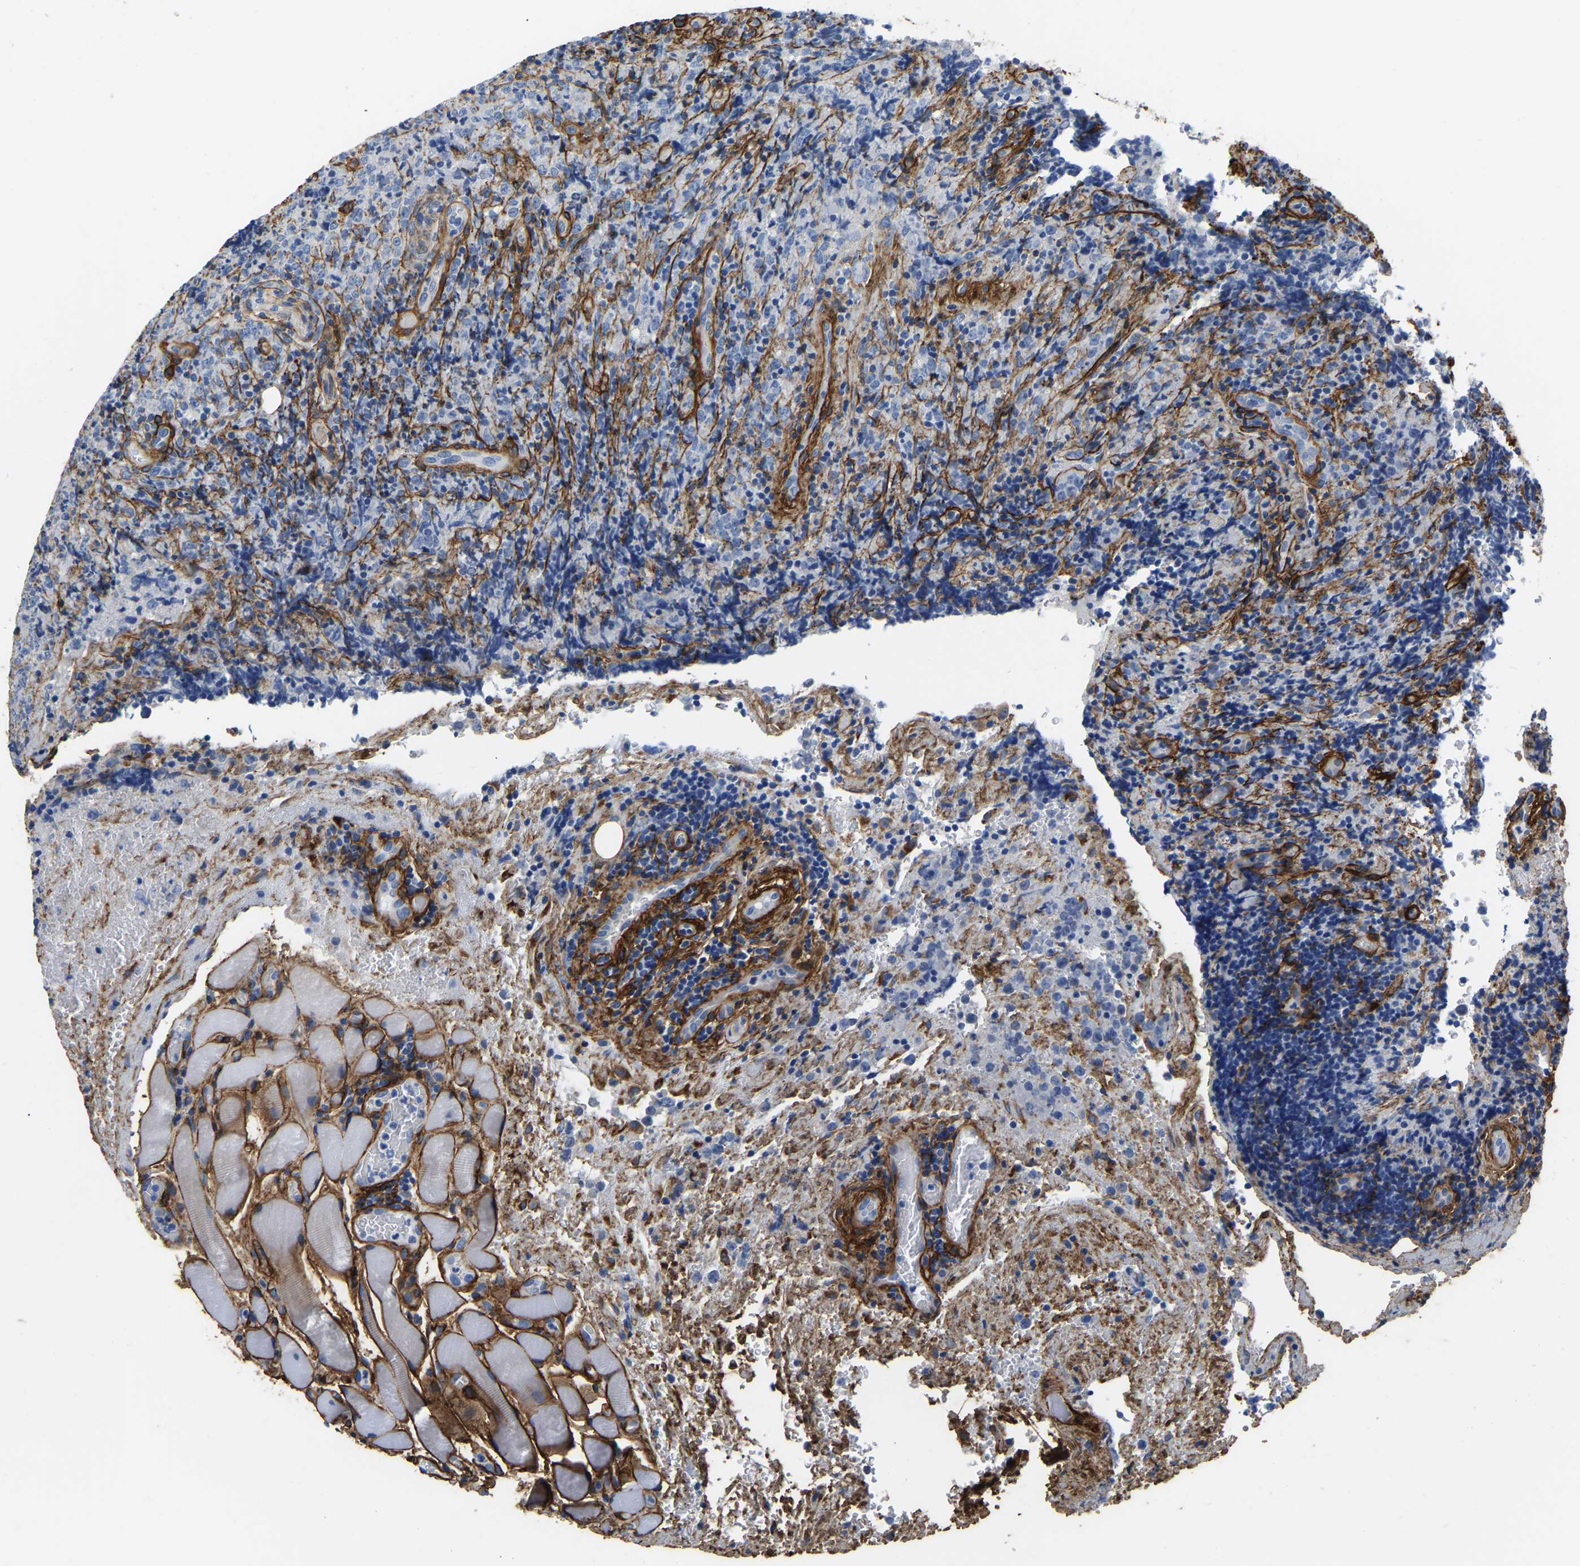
{"staining": {"intensity": "negative", "quantity": "none", "location": "none"}, "tissue": "lymphoma", "cell_type": "Tumor cells", "image_type": "cancer", "snomed": [{"axis": "morphology", "description": "Malignant lymphoma, non-Hodgkin's type, High grade"}, {"axis": "topography", "description": "Tonsil"}], "caption": "DAB immunohistochemical staining of lymphoma exhibits no significant expression in tumor cells.", "gene": "COL6A1", "patient": {"sex": "female", "age": 36}}